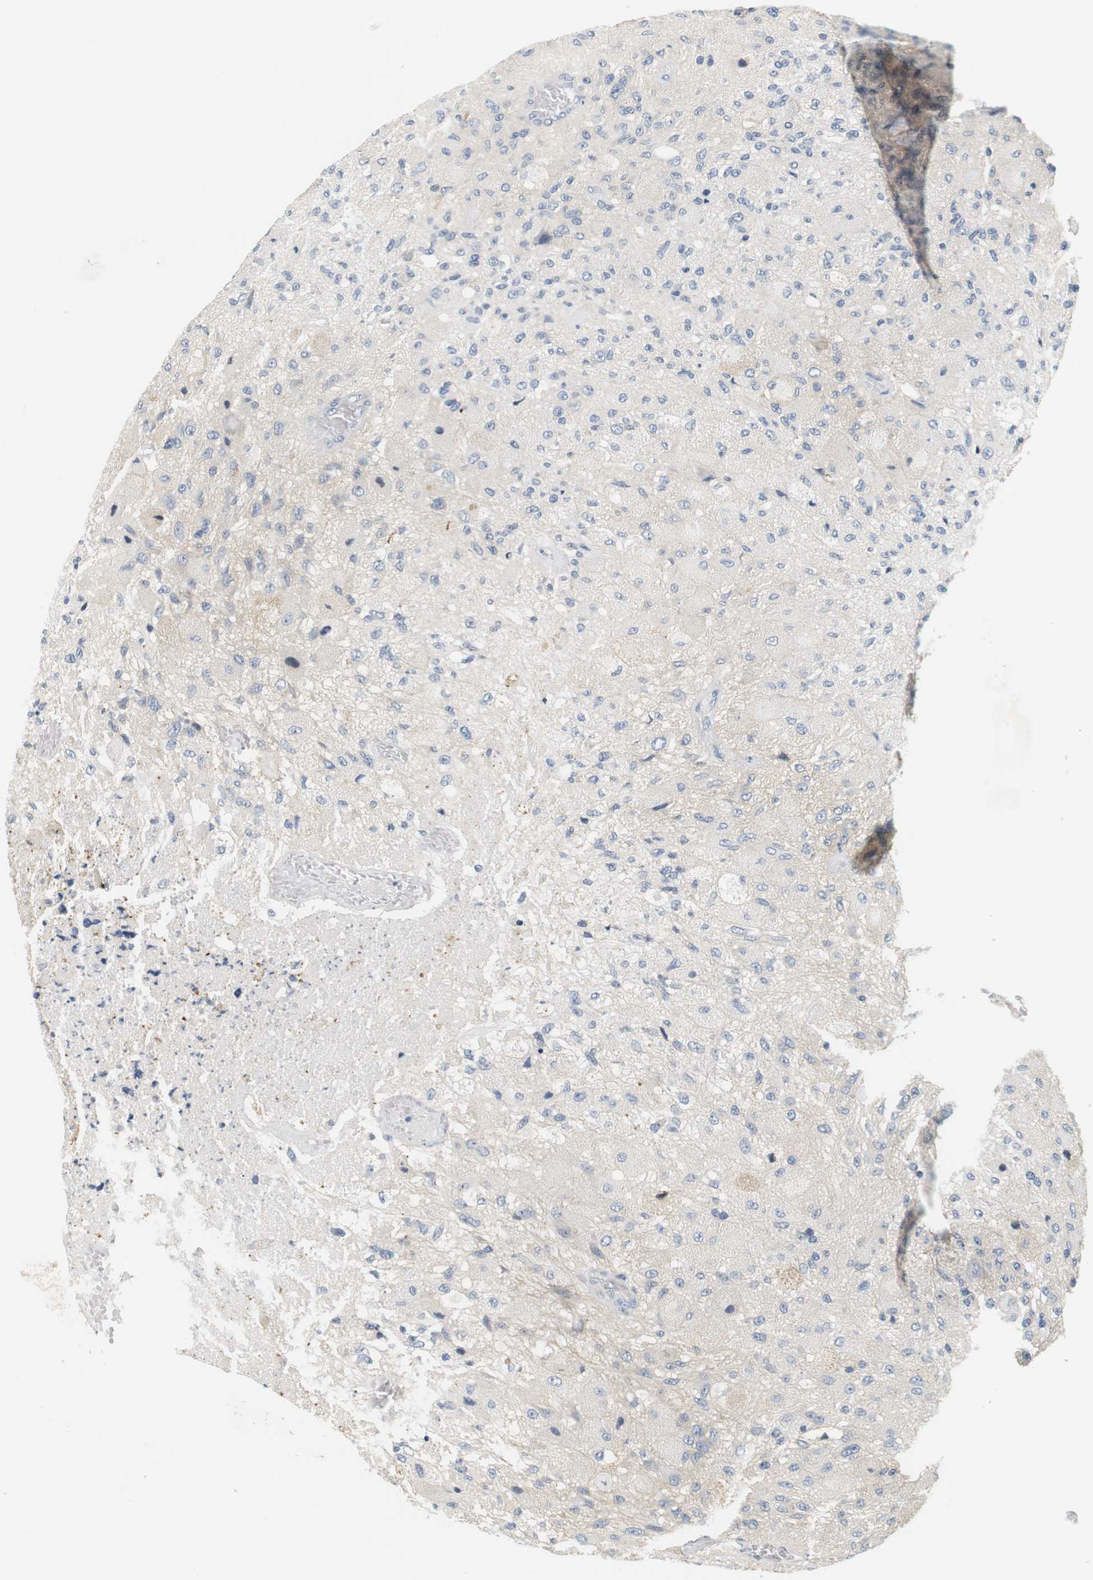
{"staining": {"intensity": "negative", "quantity": "none", "location": "none"}, "tissue": "glioma", "cell_type": "Tumor cells", "image_type": "cancer", "snomed": [{"axis": "morphology", "description": "Normal tissue, NOS"}, {"axis": "morphology", "description": "Glioma, malignant, High grade"}, {"axis": "topography", "description": "Cerebral cortex"}], "caption": "Tumor cells are negative for brown protein staining in glioma. Nuclei are stained in blue.", "gene": "EVA1C", "patient": {"sex": "male", "age": 77}}